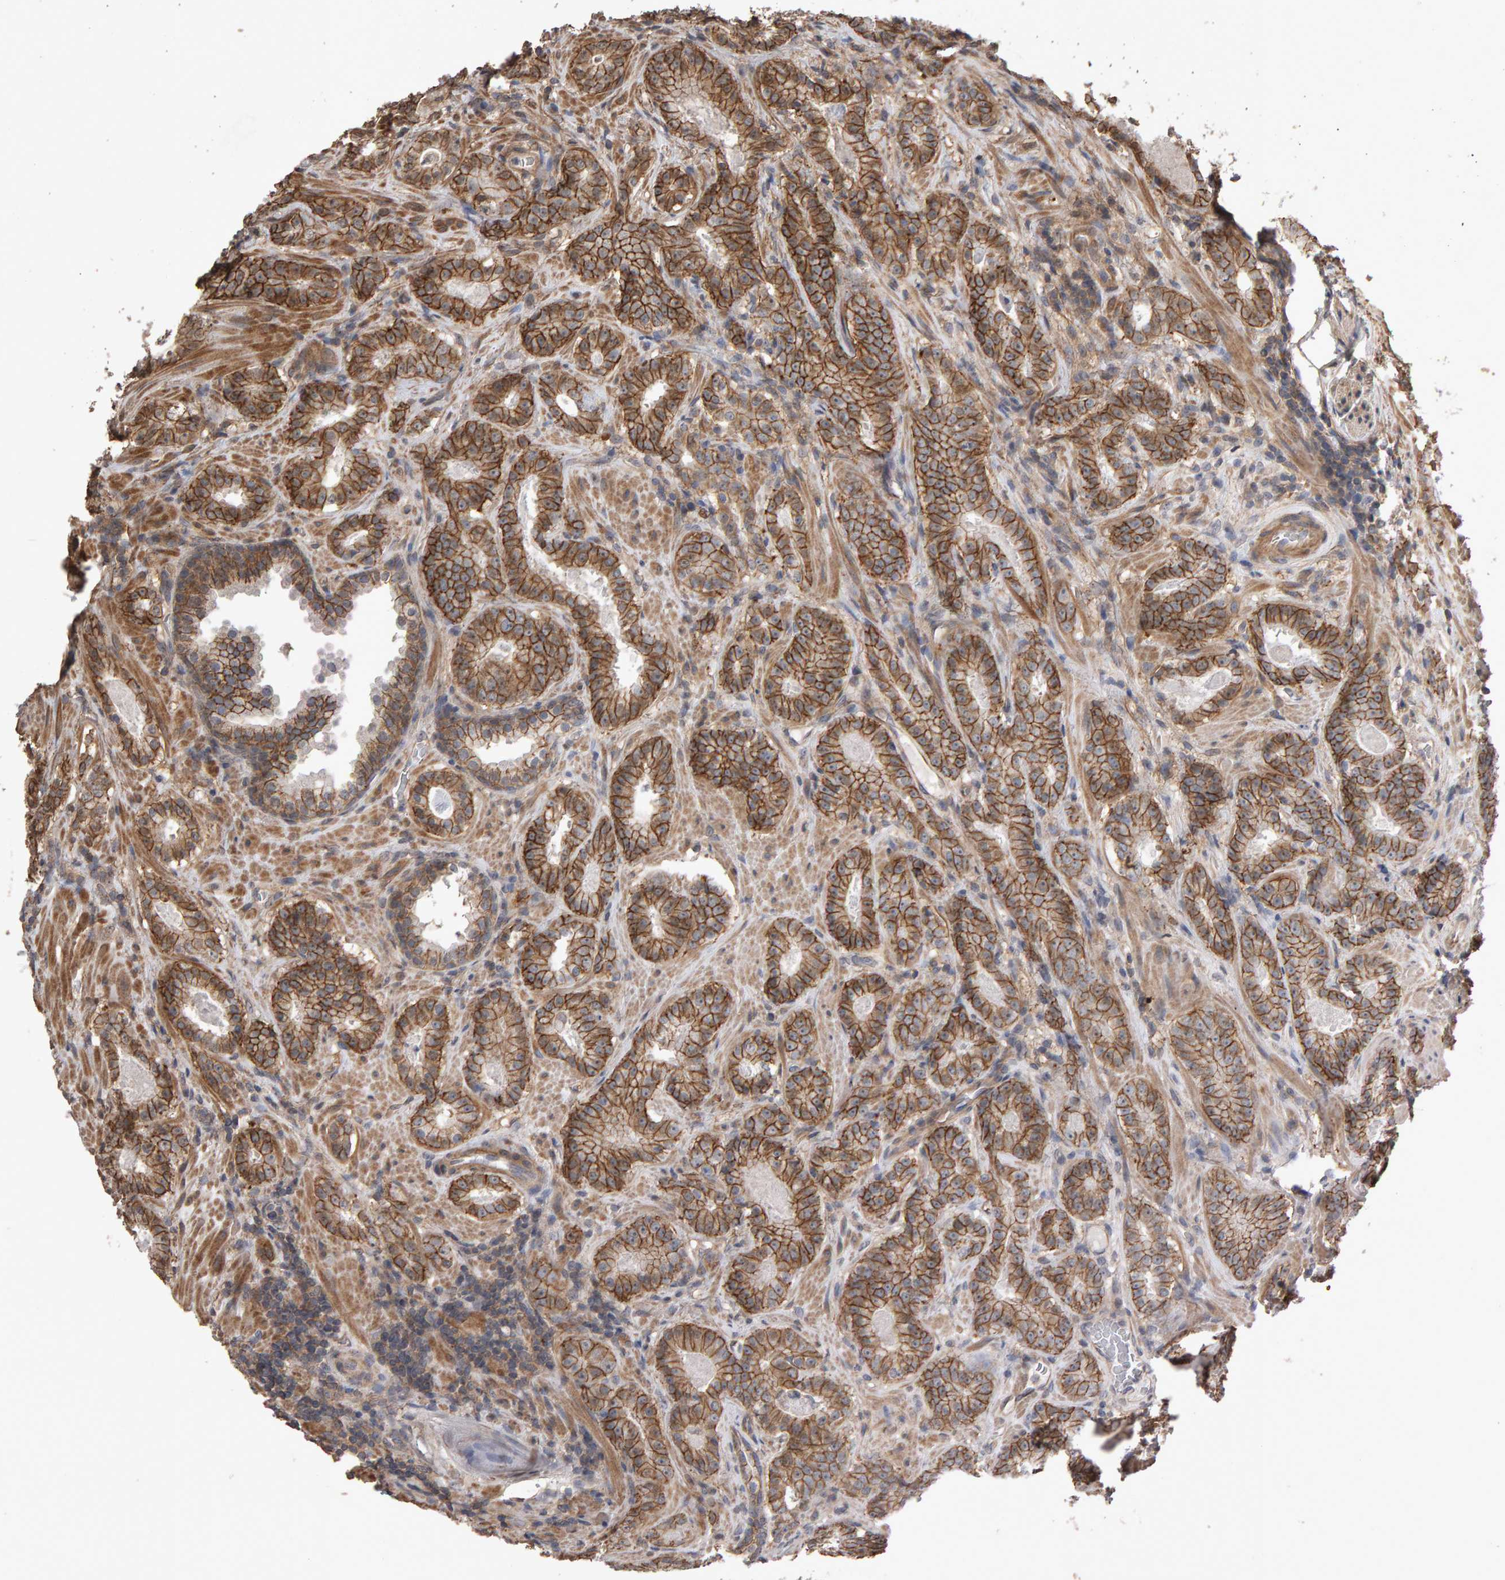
{"staining": {"intensity": "strong", "quantity": ">75%", "location": "cytoplasmic/membranous"}, "tissue": "prostate cancer", "cell_type": "Tumor cells", "image_type": "cancer", "snomed": [{"axis": "morphology", "description": "Adenocarcinoma, Low grade"}, {"axis": "topography", "description": "Prostate"}], "caption": "Immunohistochemistry (DAB) staining of human prostate cancer reveals strong cytoplasmic/membranous protein positivity in about >75% of tumor cells.", "gene": "SCRIB", "patient": {"sex": "male", "age": 69}}